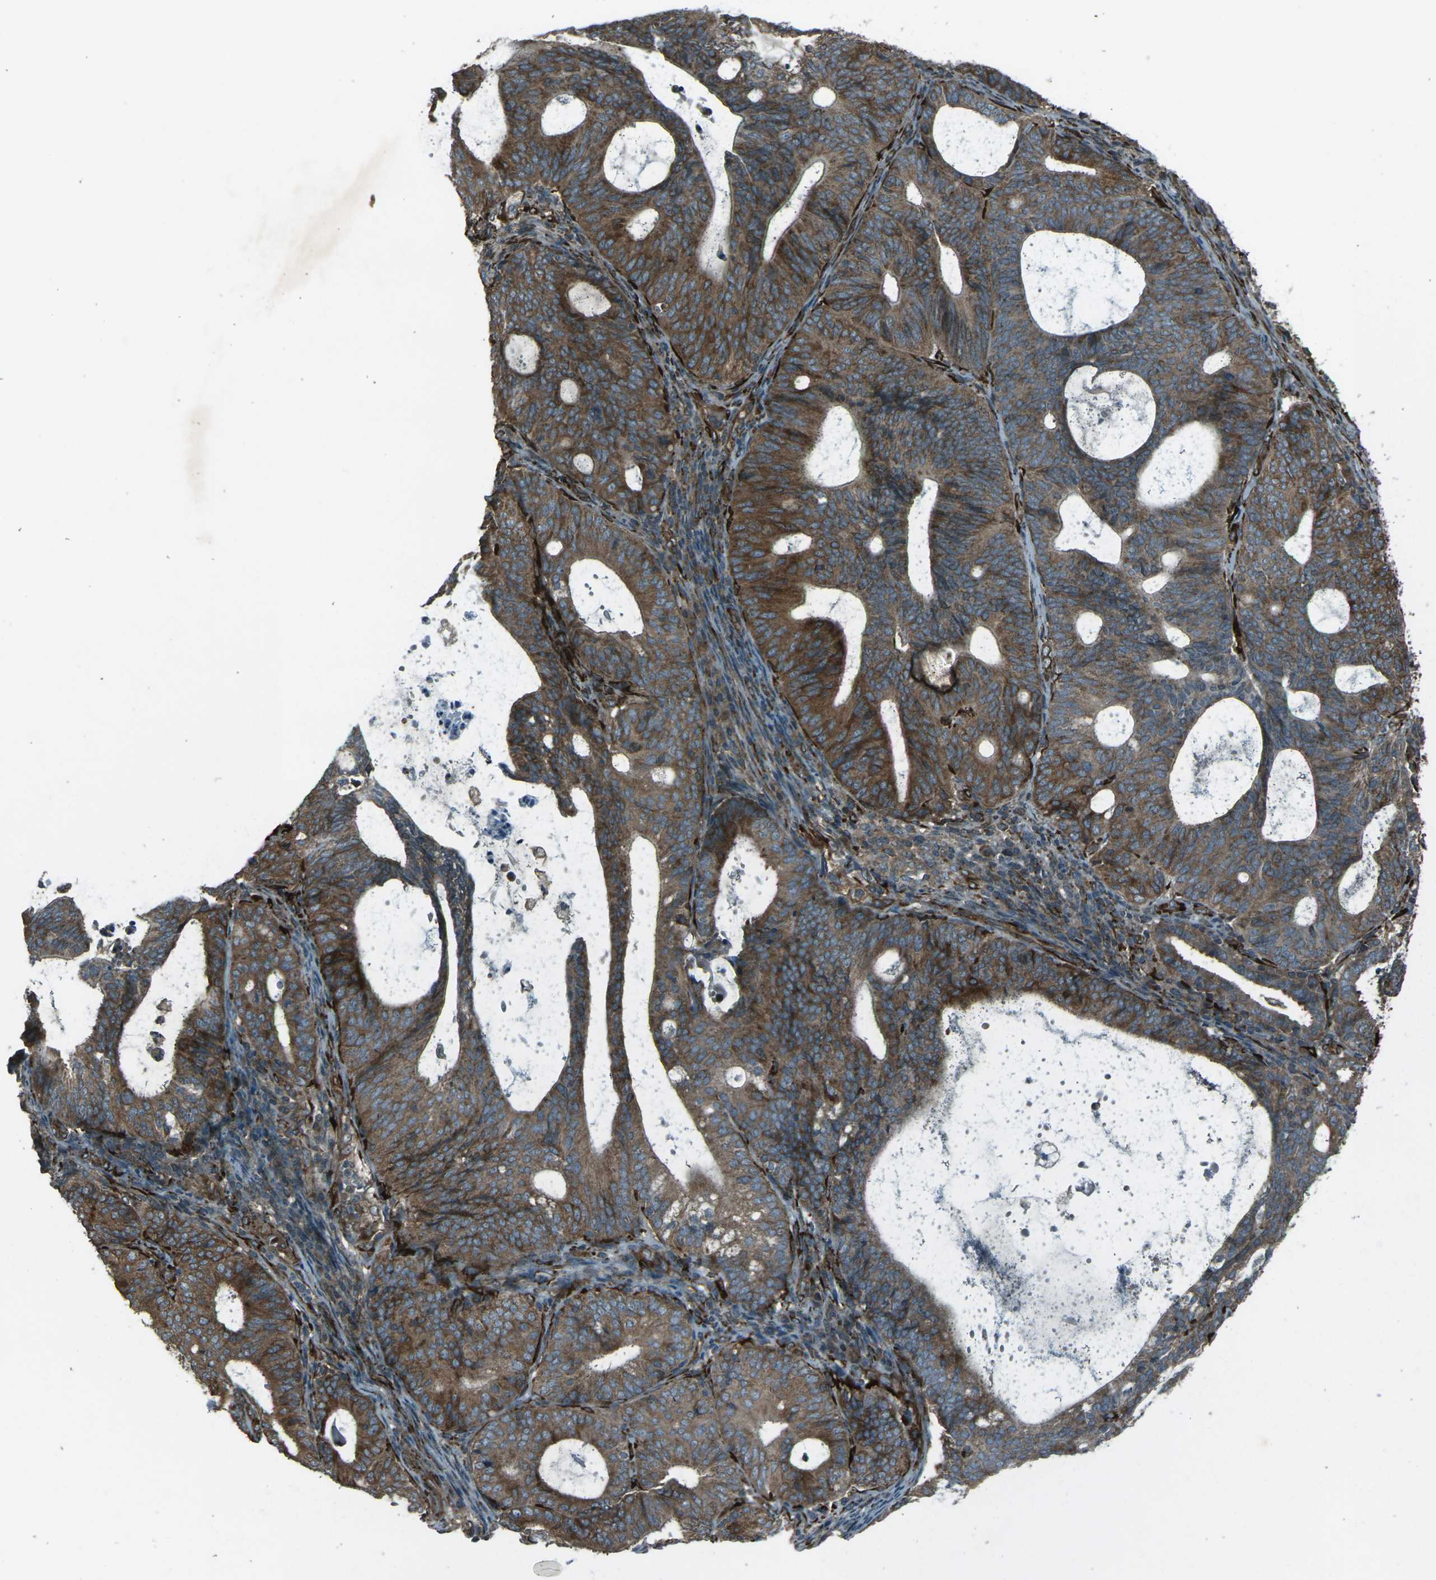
{"staining": {"intensity": "strong", "quantity": ">75%", "location": "cytoplasmic/membranous"}, "tissue": "endometrial cancer", "cell_type": "Tumor cells", "image_type": "cancer", "snomed": [{"axis": "morphology", "description": "Adenocarcinoma, NOS"}, {"axis": "topography", "description": "Uterus"}], "caption": "Immunohistochemical staining of human endometrial adenocarcinoma demonstrates strong cytoplasmic/membranous protein positivity in approximately >75% of tumor cells. The staining was performed using DAB, with brown indicating positive protein expression. Nuclei are stained blue with hematoxylin.", "gene": "LSMEM1", "patient": {"sex": "female", "age": 83}}